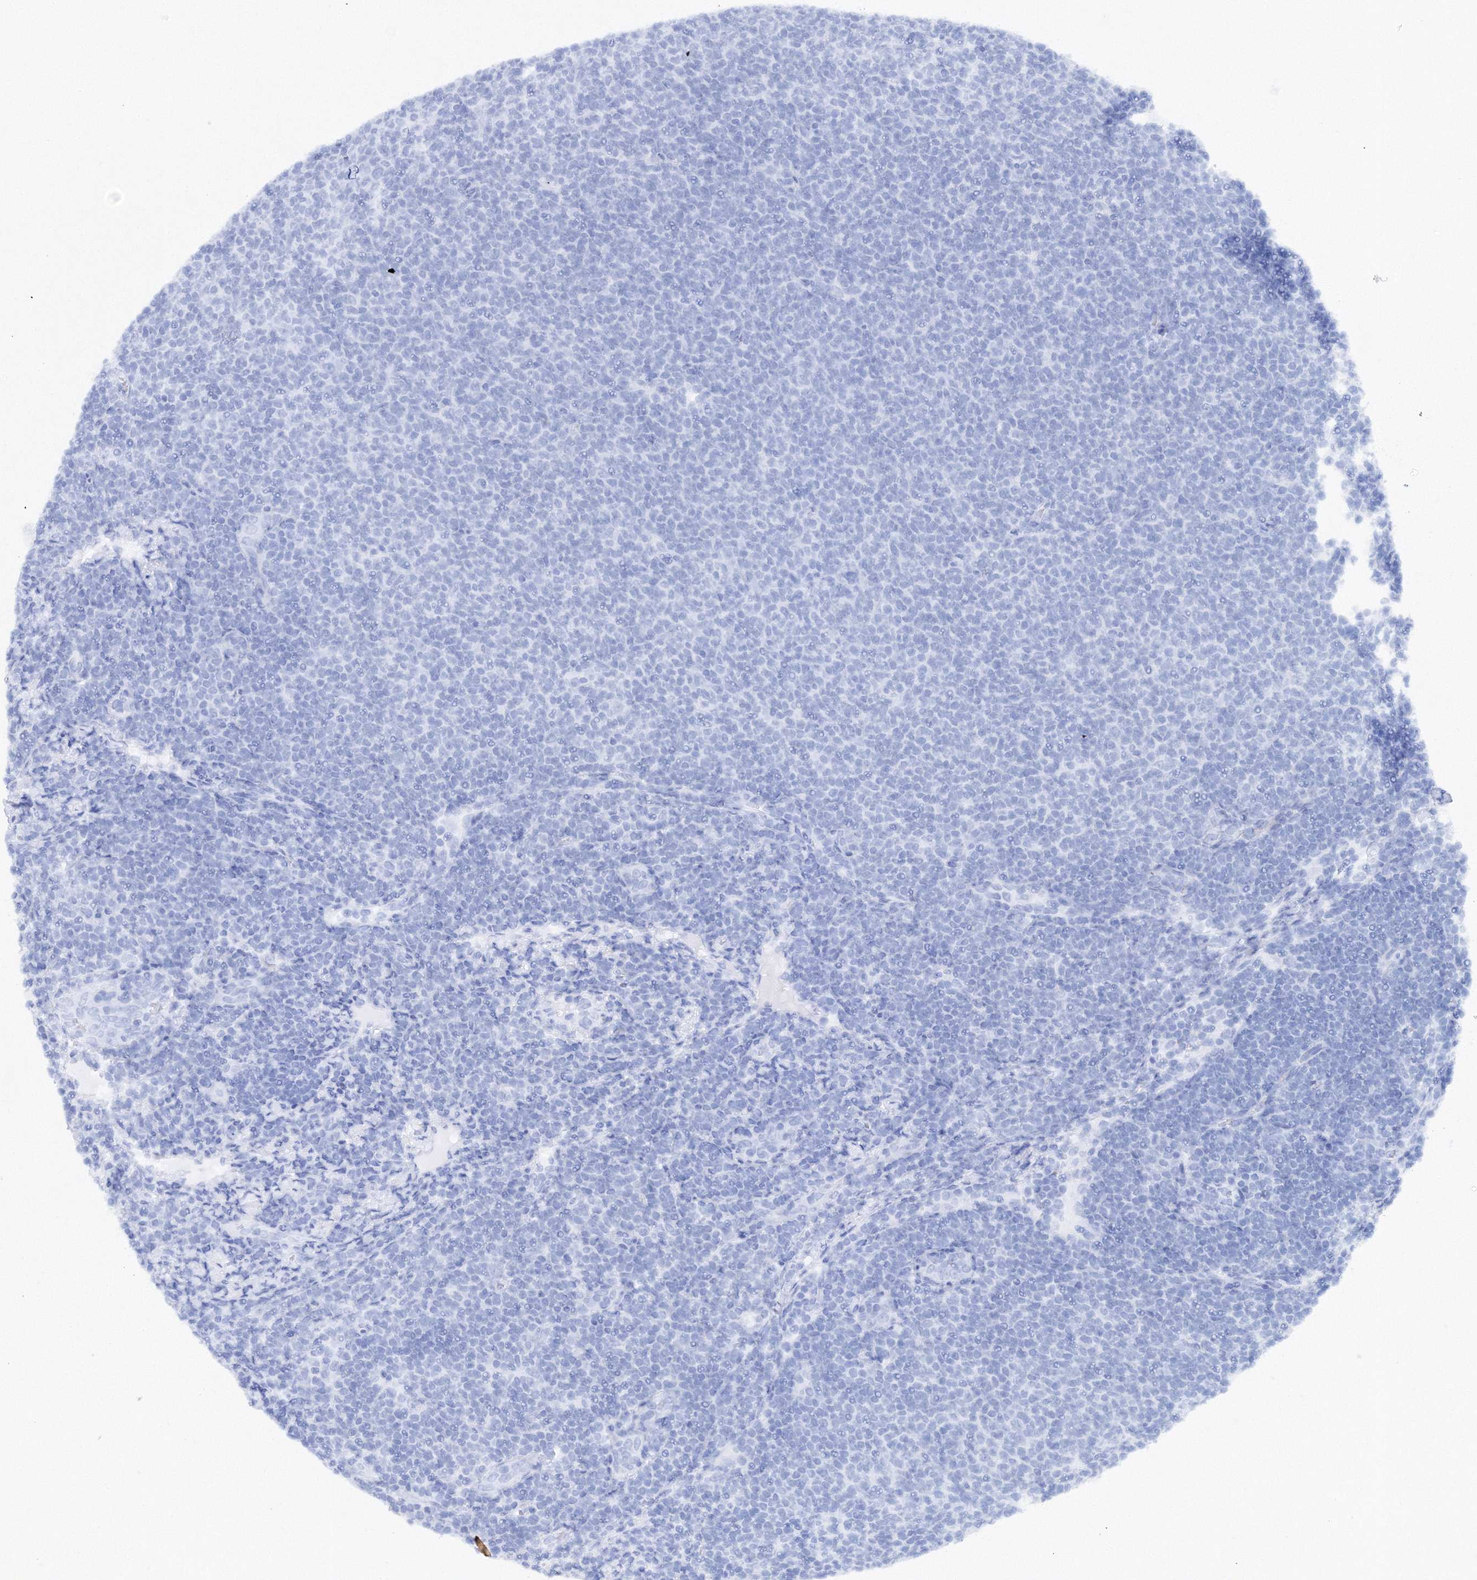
{"staining": {"intensity": "negative", "quantity": "none", "location": "none"}, "tissue": "lymphoma", "cell_type": "Tumor cells", "image_type": "cancer", "snomed": [{"axis": "morphology", "description": "Malignant lymphoma, non-Hodgkin's type, Low grade"}, {"axis": "topography", "description": "Lymph node"}], "caption": "High power microscopy micrograph of an immunohistochemistry histopathology image of lymphoma, revealing no significant staining in tumor cells.", "gene": "MERTK", "patient": {"sex": "male", "age": 66}}